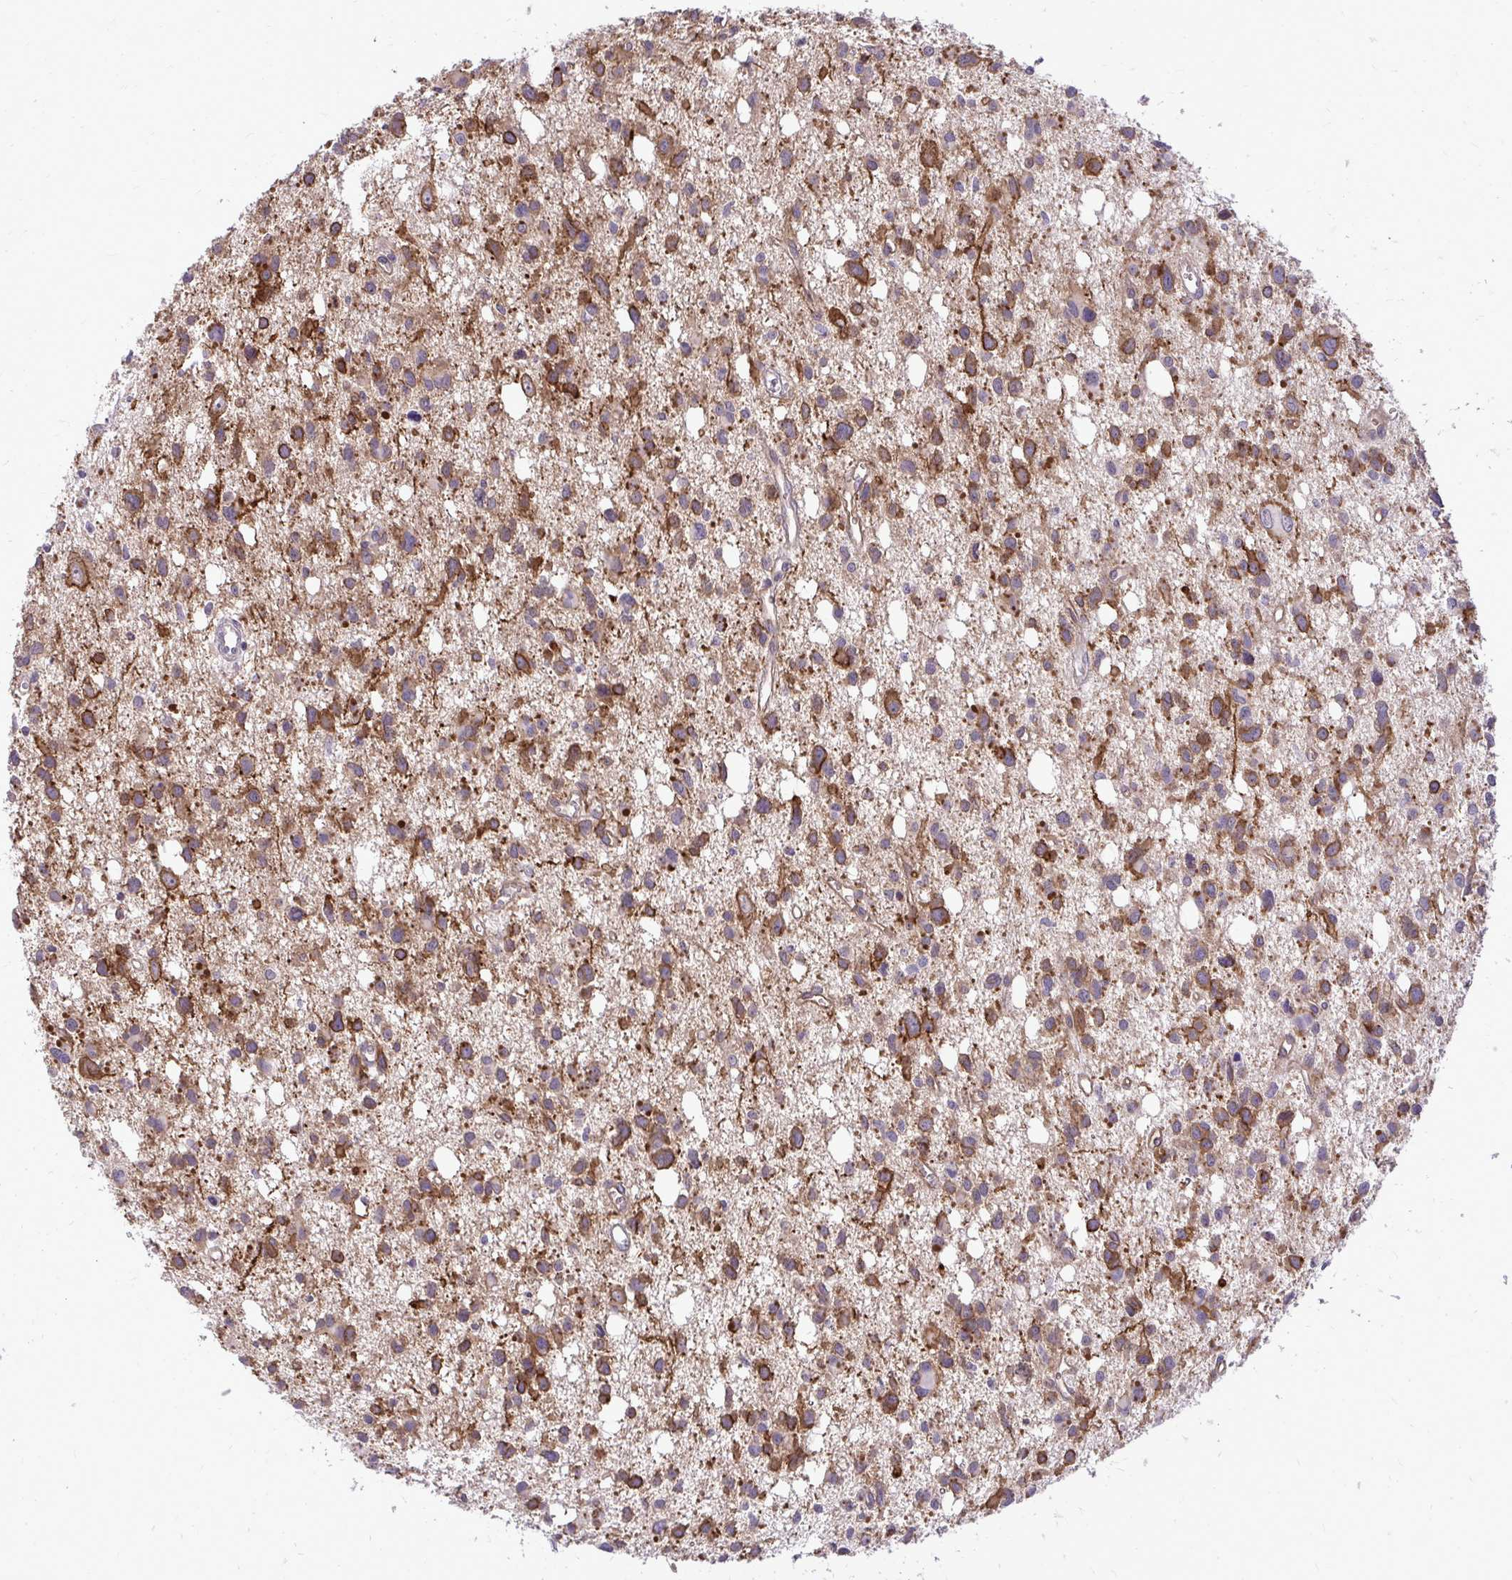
{"staining": {"intensity": "strong", "quantity": ">75%", "location": "cytoplasmic/membranous"}, "tissue": "glioma", "cell_type": "Tumor cells", "image_type": "cancer", "snomed": [{"axis": "morphology", "description": "Glioma, malignant, High grade"}, {"axis": "topography", "description": "Brain"}], "caption": "Glioma stained with a brown dye displays strong cytoplasmic/membranous positive staining in approximately >75% of tumor cells.", "gene": "SPTBN2", "patient": {"sex": "male", "age": 23}}